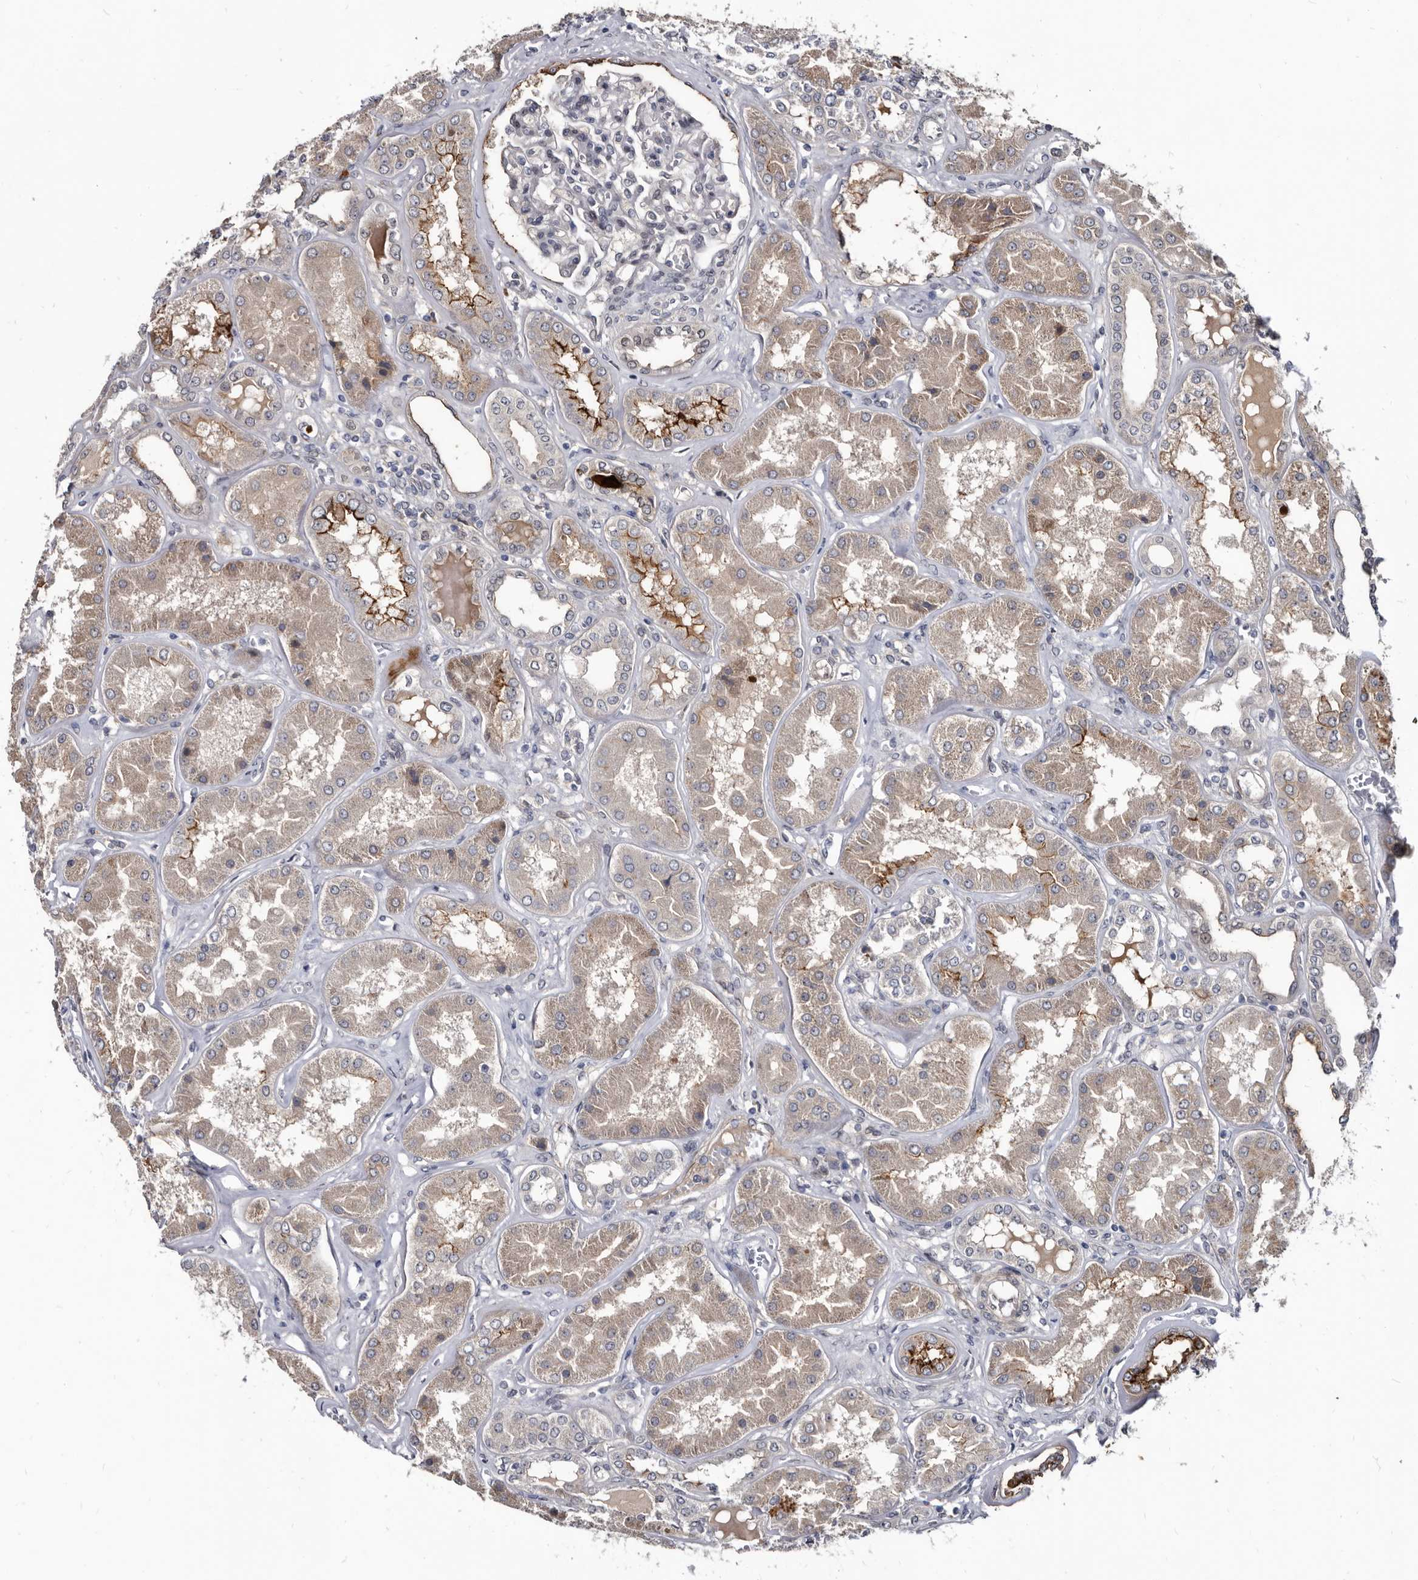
{"staining": {"intensity": "moderate", "quantity": "<25%", "location": "cytoplasmic/membranous"}, "tissue": "kidney", "cell_type": "Cells in glomeruli", "image_type": "normal", "snomed": [{"axis": "morphology", "description": "Normal tissue, NOS"}, {"axis": "topography", "description": "Kidney"}], "caption": "Approximately <25% of cells in glomeruli in benign human kidney exhibit moderate cytoplasmic/membranous protein expression as visualized by brown immunohistochemical staining.", "gene": "PROM1", "patient": {"sex": "female", "age": 56}}